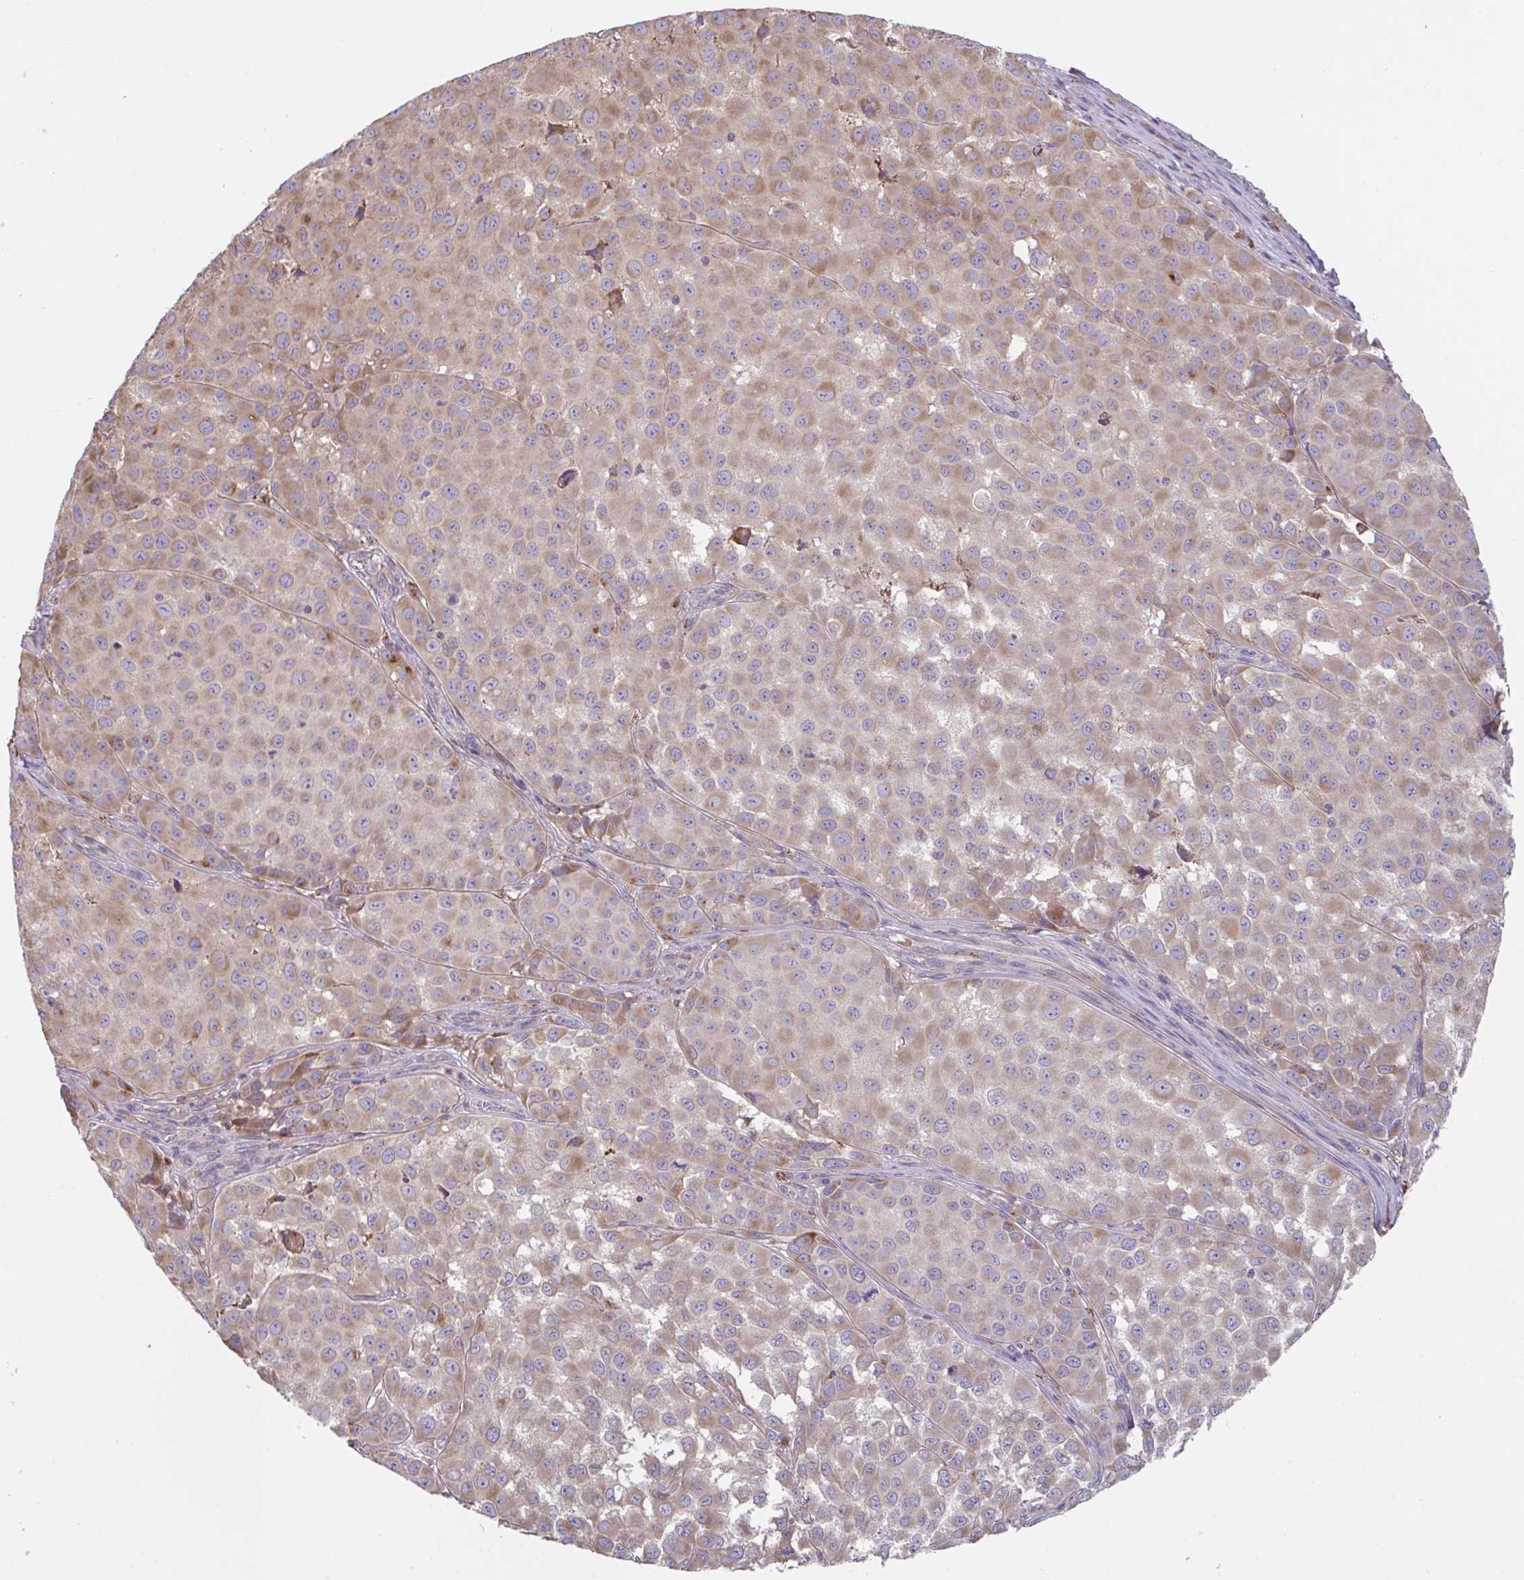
{"staining": {"intensity": "weak", "quantity": ">75%", "location": "cytoplasmic/membranous"}, "tissue": "melanoma", "cell_type": "Tumor cells", "image_type": "cancer", "snomed": [{"axis": "morphology", "description": "Malignant melanoma, NOS"}, {"axis": "topography", "description": "Skin"}], "caption": "Immunohistochemistry (IHC) of human melanoma displays low levels of weak cytoplasmic/membranous positivity in about >75% of tumor cells.", "gene": "RALBP1", "patient": {"sex": "male", "age": 64}}